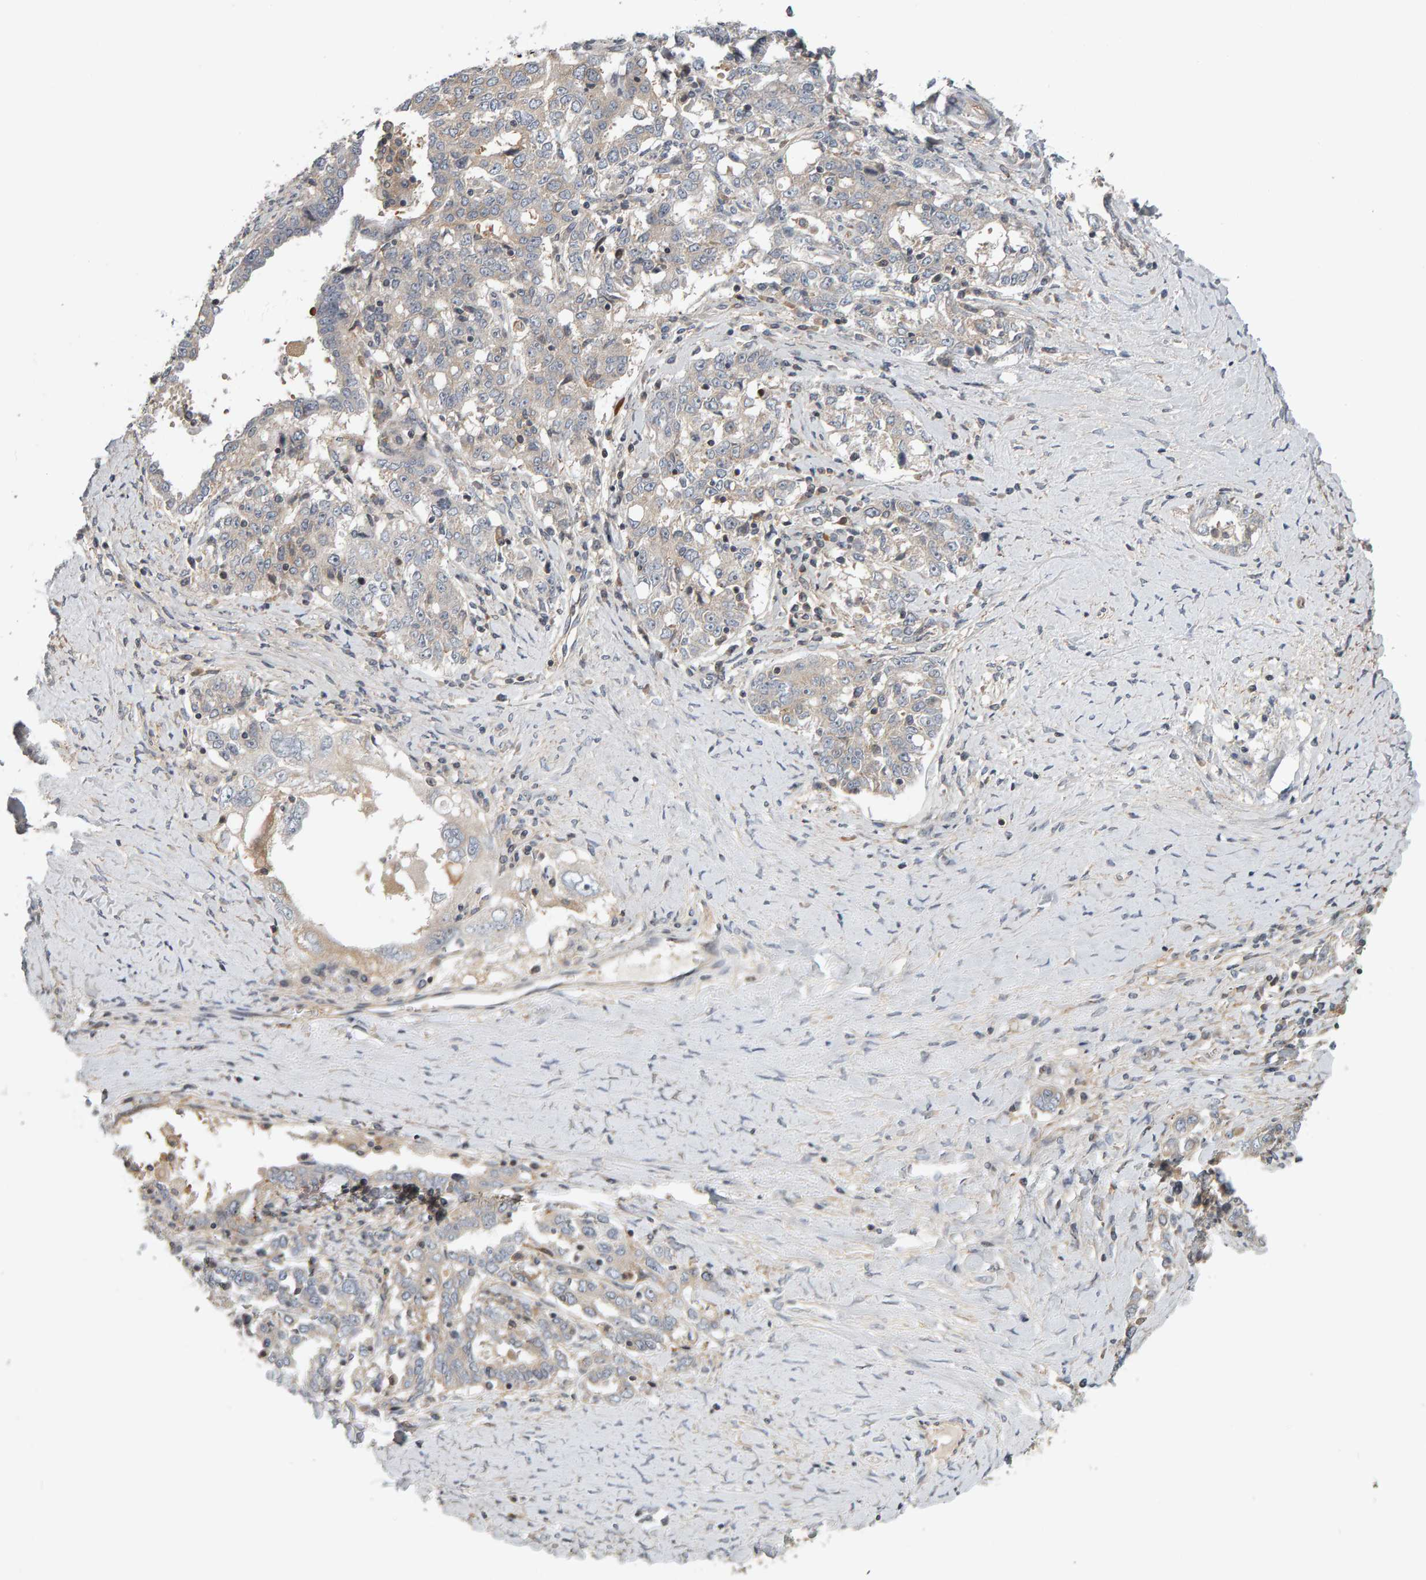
{"staining": {"intensity": "negative", "quantity": "none", "location": "none"}, "tissue": "ovarian cancer", "cell_type": "Tumor cells", "image_type": "cancer", "snomed": [{"axis": "morphology", "description": "Carcinoma, endometroid"}, {"axis": "topography", "description": "Ovary"}], "caption": "Image shows no significant protein expression in tumor cells of ovarian endometroid carcinoma.", "gene": "C9orf72", "patient": {"sex": "female", "age": 62}}